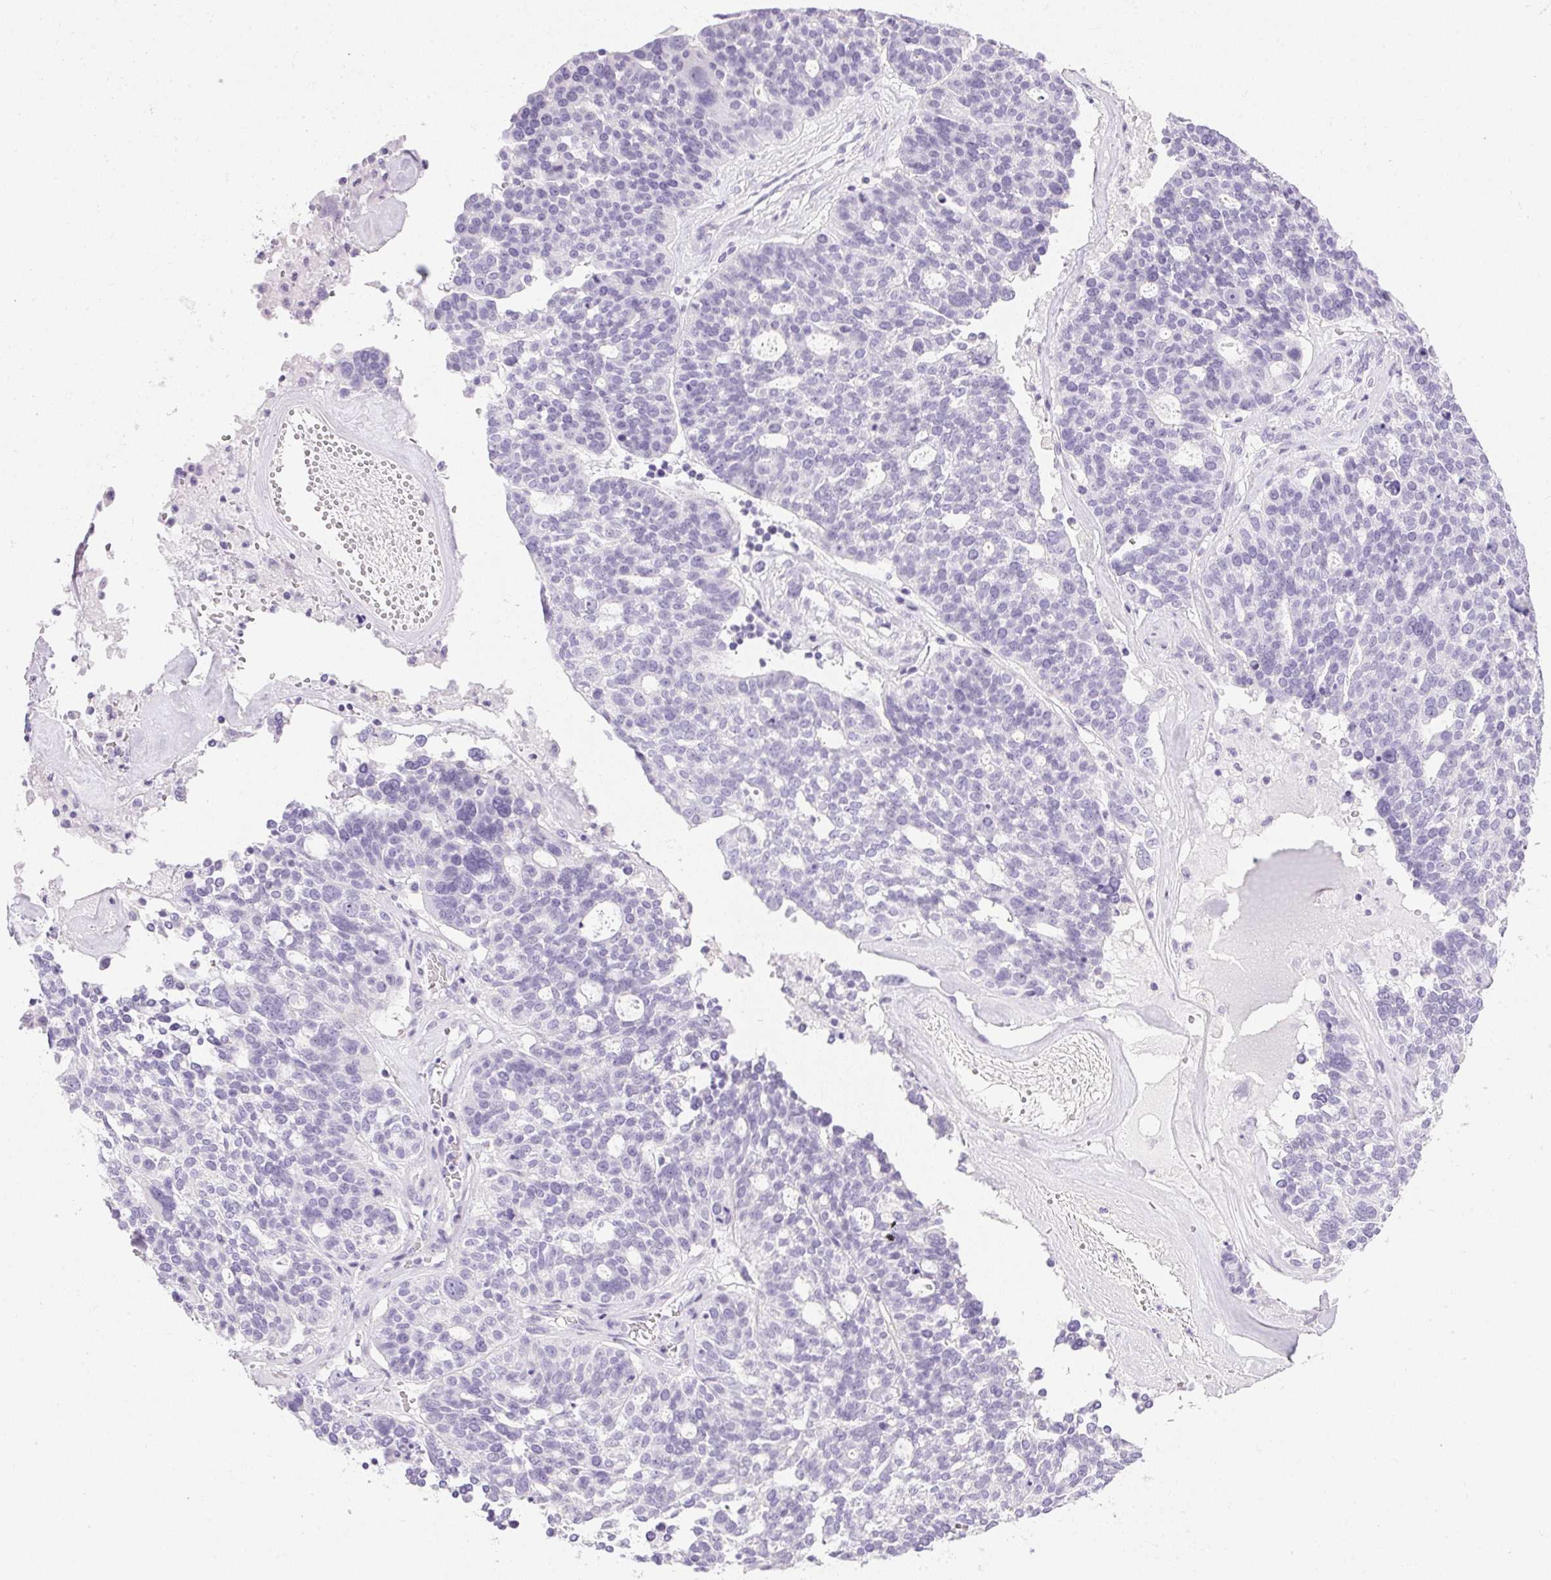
{"staining": {"intensity": "negative", "quantity": "none", "location": "none"}, "tissue": "ovarian cancer", "cell_type": "Tumor cells", "image_type": "cancer", "snomed": [{"axis": "morphology", "description": "Cystadenocarcinoma, serous, NOS"}, {"axis": "topography", "description": "Ovary"}], "caption": "Micrograph shows no significant protein expression in tumor cells of ovarian cancer (serous cystadenocarcinoma).", "gene": "CPB1", "patient": {"sex": "female", "age": 59}}